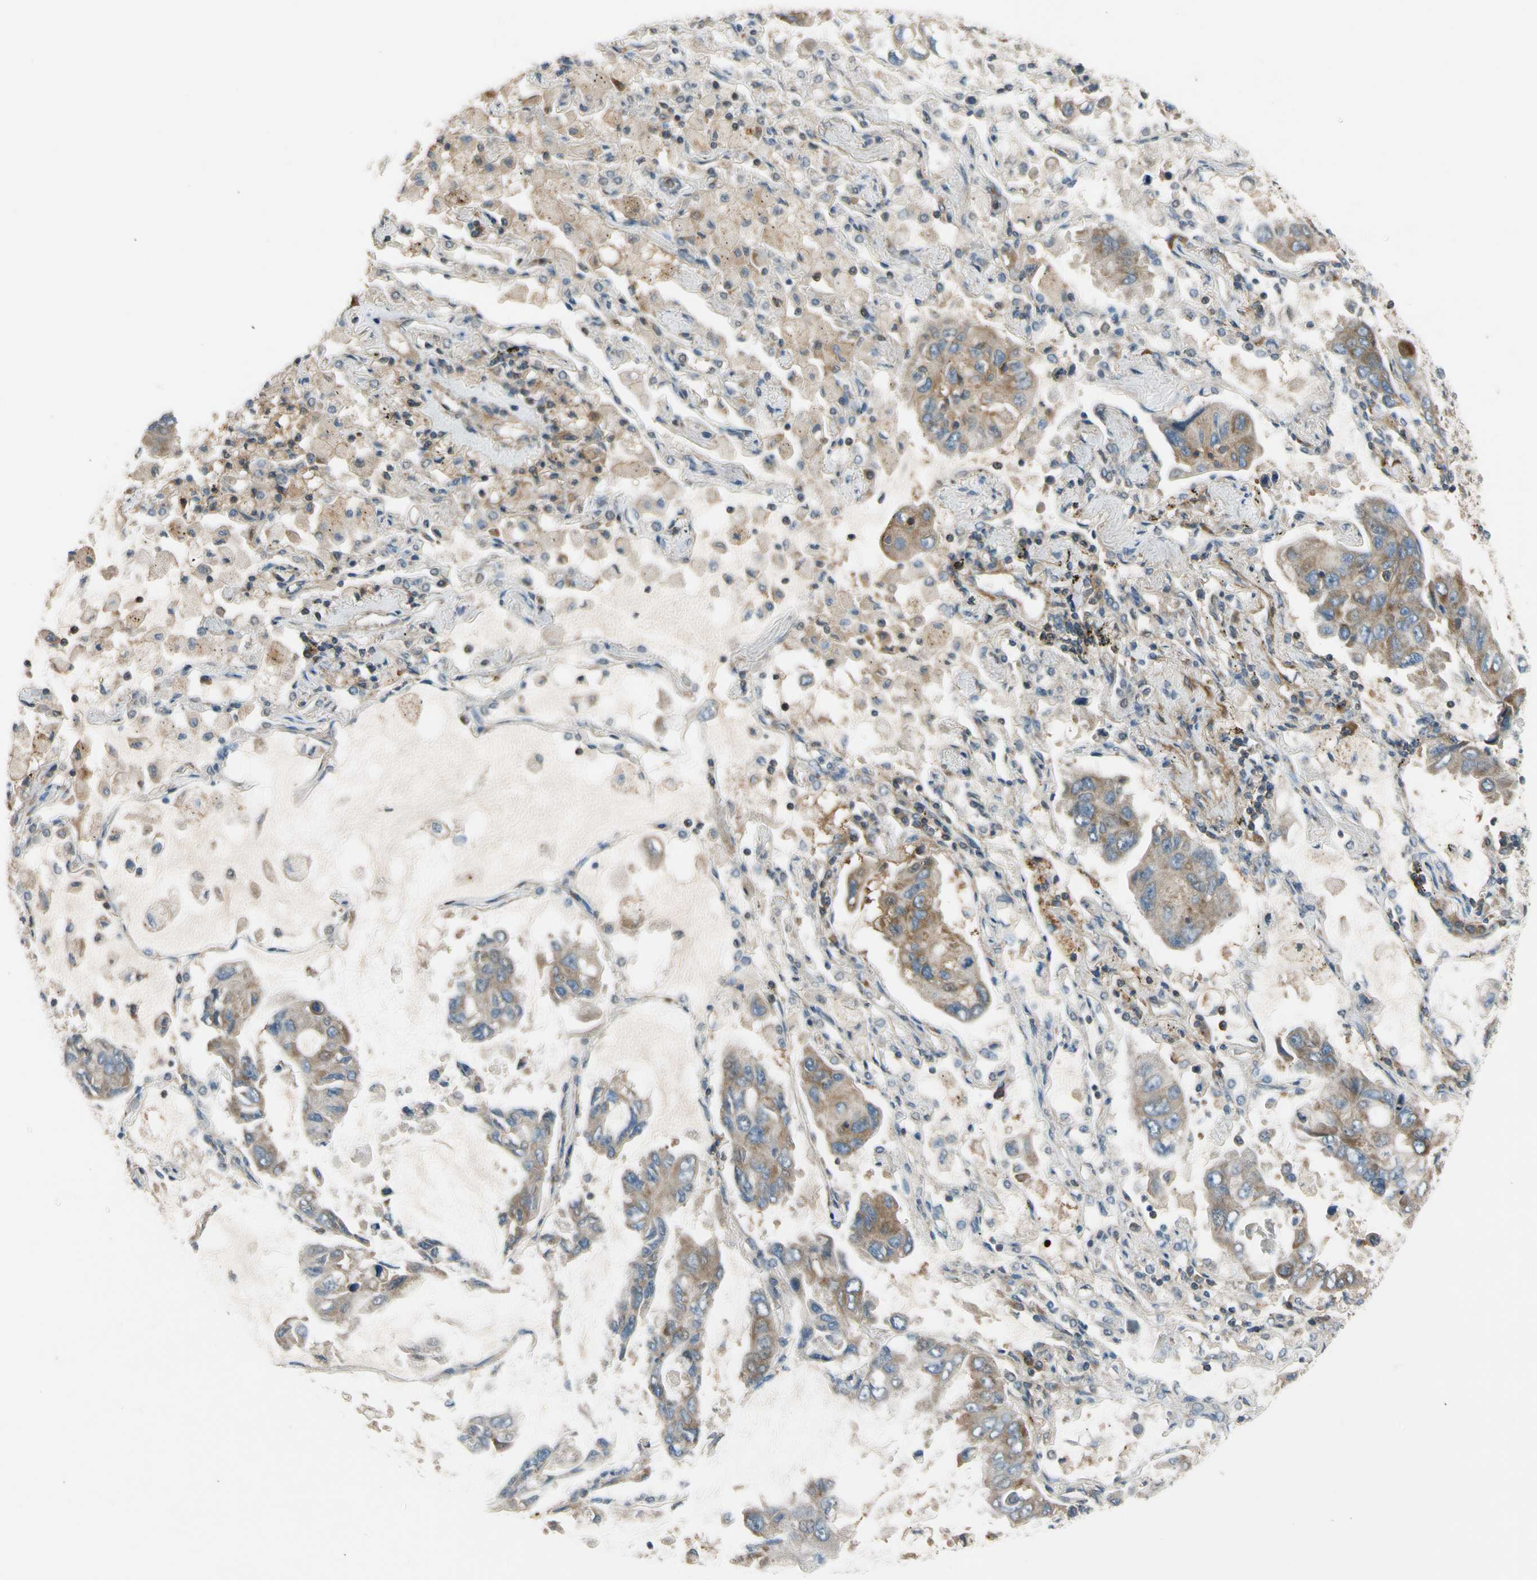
{"staining": {"intensity": "moderate", "quantity": ">75%", "location": "cytoplasmic/membranous"}, "tissue": "lung cancer", "cell_type": "Tumor cells", "image_type": "cancer", "snomed": [{"axis": "morphology", "description": "Adenocarcinoma, NOS"}, {"axis": "topography", "description": "Lung"}], "caption": "An immunohistochemistry image of tumor tissue is shown. Protein staining in brown highlights moderate cytoplasmic/membranous positivity in adenocarcinoma (lung) within tumor cells. Using DAB (3,3'-diaminobenzidine) (brown) and hematoxylin (blue) stains, captured at high magnification using brightfield microscopy.", "gene": "MST1R", "patient": {"sex": "male", "age": 64}}